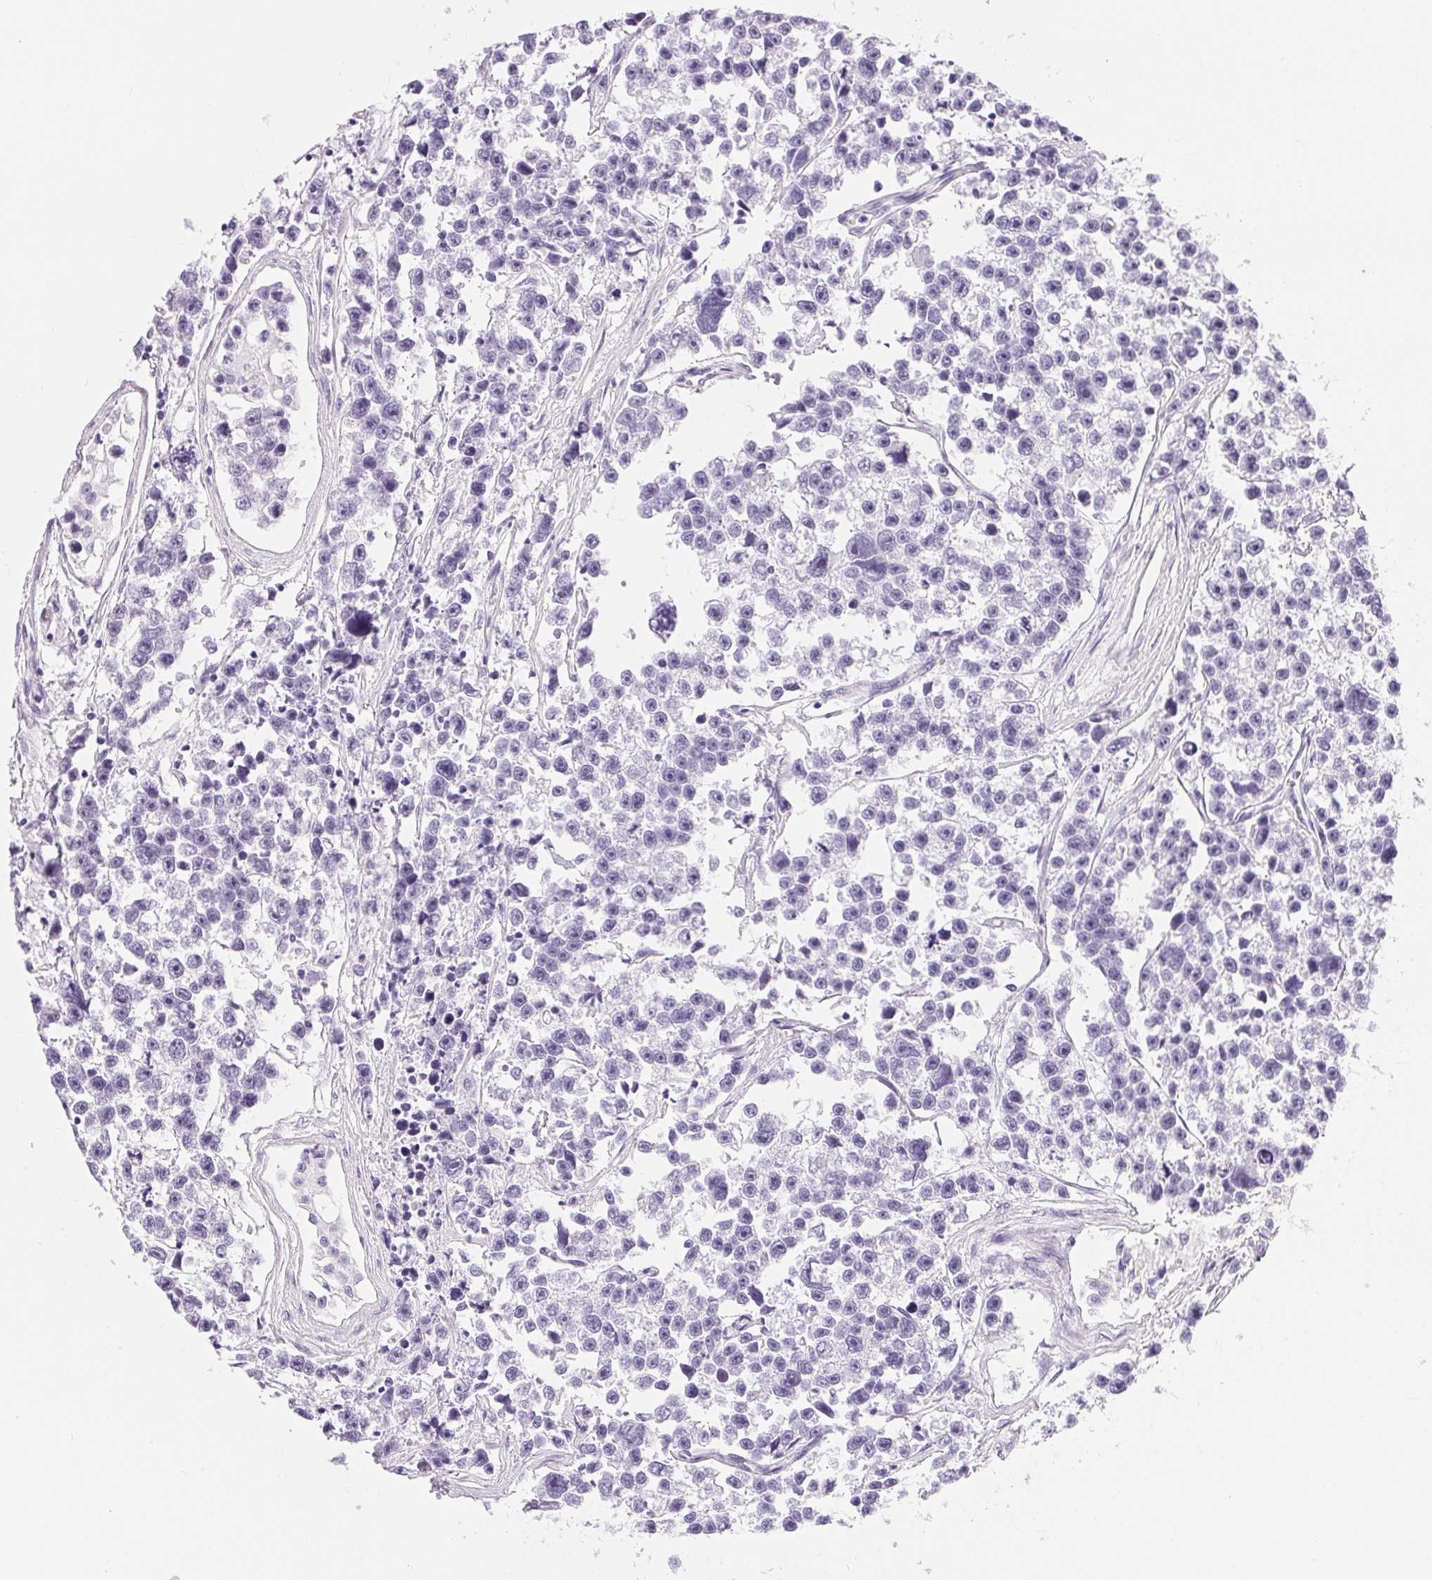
{"staining": {"intensity": "negative", "quantity": "none", "location": "none"}, "tissue": "testis cancer", "cell_type": "Tumor cells", "image_type": "cancer", "snomed": [{"axis": "morphology", "description": "Seminoma, NOS"}, {"axis": "topography", "description": "Testis"}], "caption": "A high-resolution micrograph shows IHC staining of testis cancer (seminoma), which displays no significant positivity in tumor cells.", "gene": "XDH", "patient": {"sex": "male", "age": 26}}